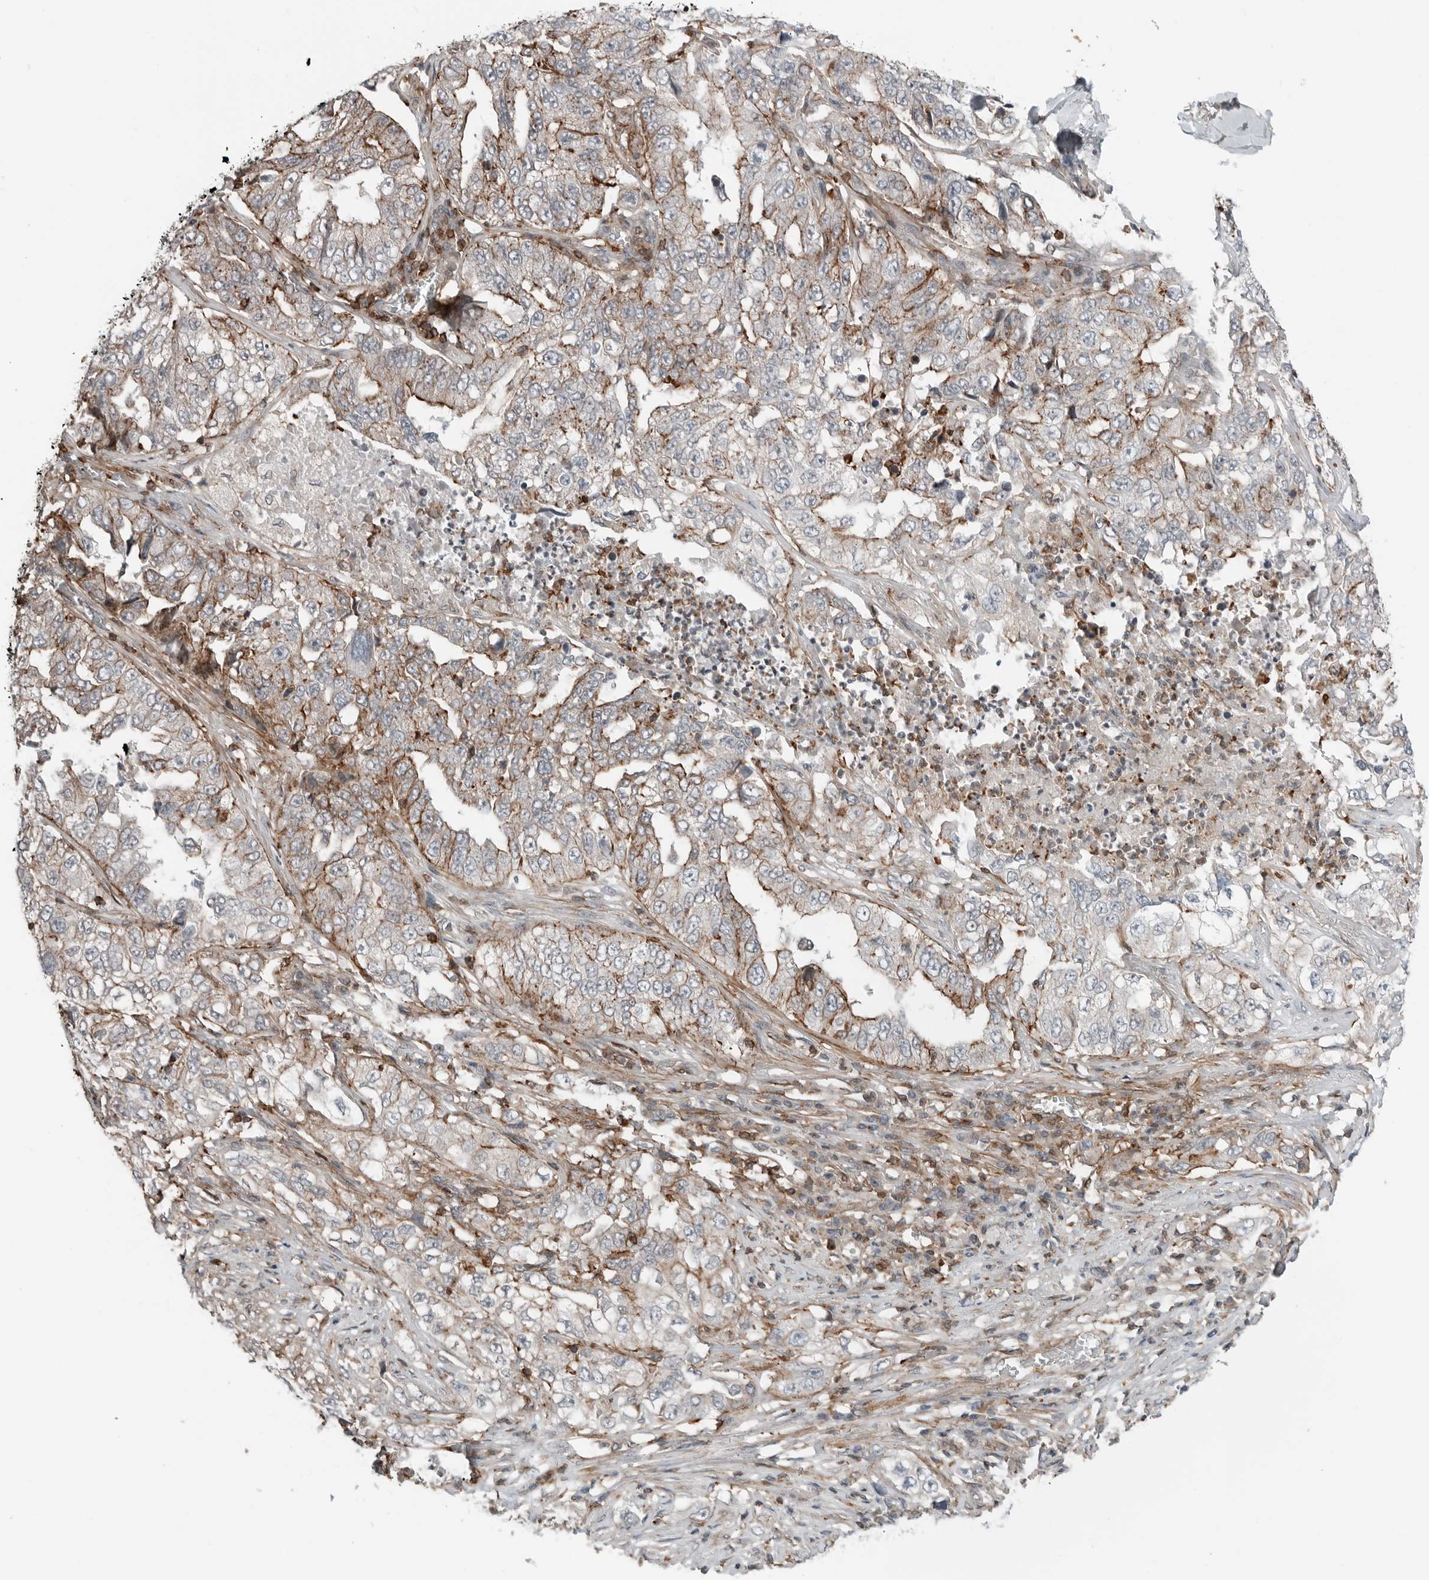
{"staining": {"intensity": "moderate", "quantity": "25%-75%", "location": "cytoplasmic/membranous"}, "tissue": "lung cancer", "cell_type": "Tumor cells", "image_type": "cancer", "snomed": [{"axis": "morphology", "description": "Adenocarcinoma, NOS"}, {"axis": "topography", "description": "Lung"}], "caption": "Protein expression analysis of human adenocarcinoma (lung) reveals moderate cytoplasmic/membranous expression in about 25%-75% of tumor cells. The staining is performed using DAB (3,3'-diaminobenzidine) brown chromogen to label protein expression. The nuclei are counter-stained blue using hematoxylin.", "gene": "LEFTY2", "patient": {"sex": "female", "age": 51}}